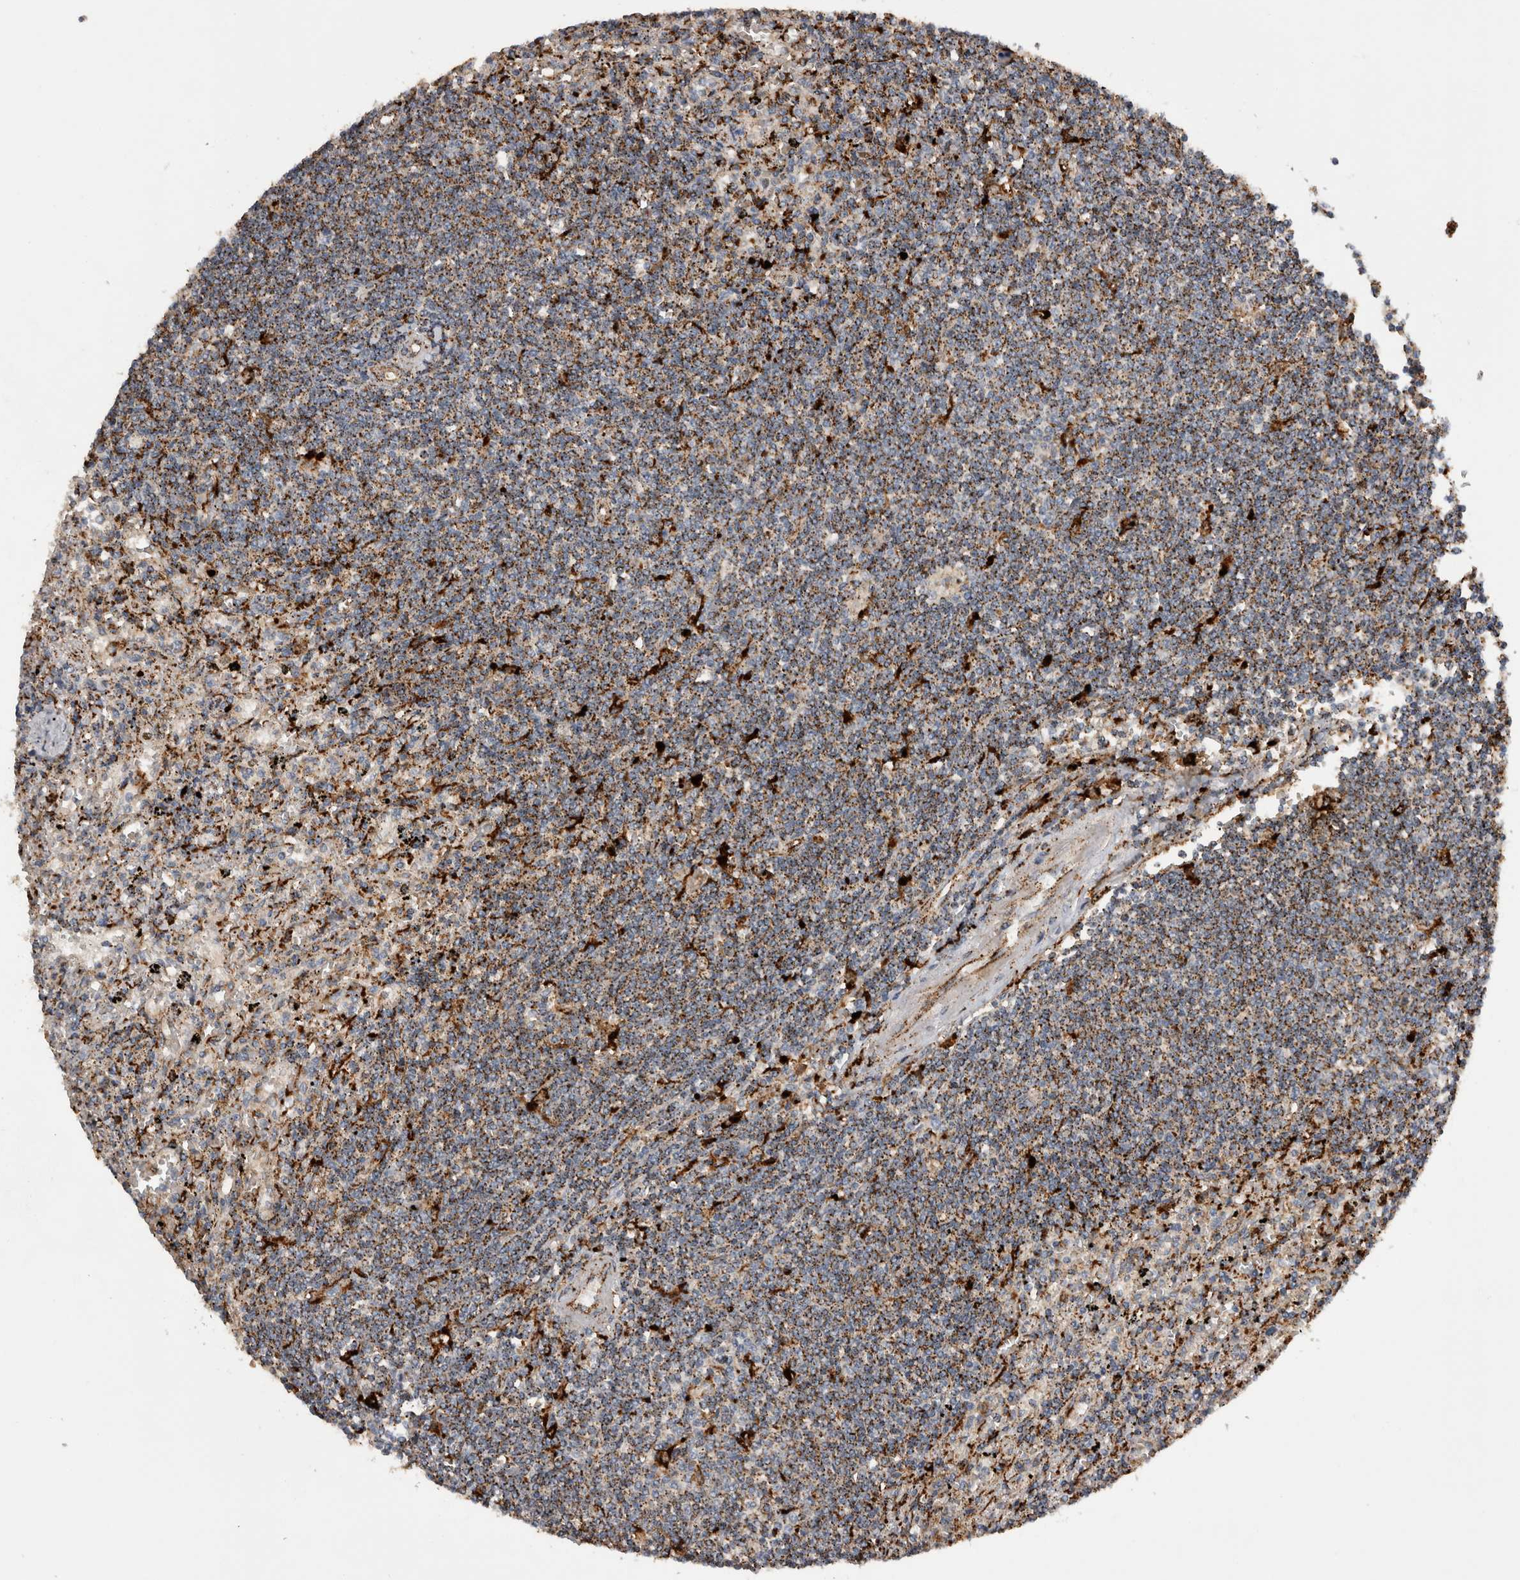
{"staining": {"intensity": "moderate", "quantity": ">75%", "location": "cytoplasmic/membranous"}, "tissue": "lymphoma", "cell_type": "Tumor cells", "image_type": "cancer", "snomed": [{"axis": "morphology", "description": "Malignant lymphoma, non-Hodgkin's type, Low grade"}, {"axis": "topography", "description": "Spleen"}], "caption": "Malignant lymphoma, non-Hodgkin's type (low-grade) was stained to show a protein in brown. There is medium levels of moderate cytoplasmic/membranous expression in approximately >75% of tumor cells. The staining was performed using DAB (3,3'-diaminobenzidine), with brown indicating positive protein expression. Nuclei are stained blue with hematoxylin.", "gene": "CTSZ", "patient": {"sex": "male", "age": 76}}